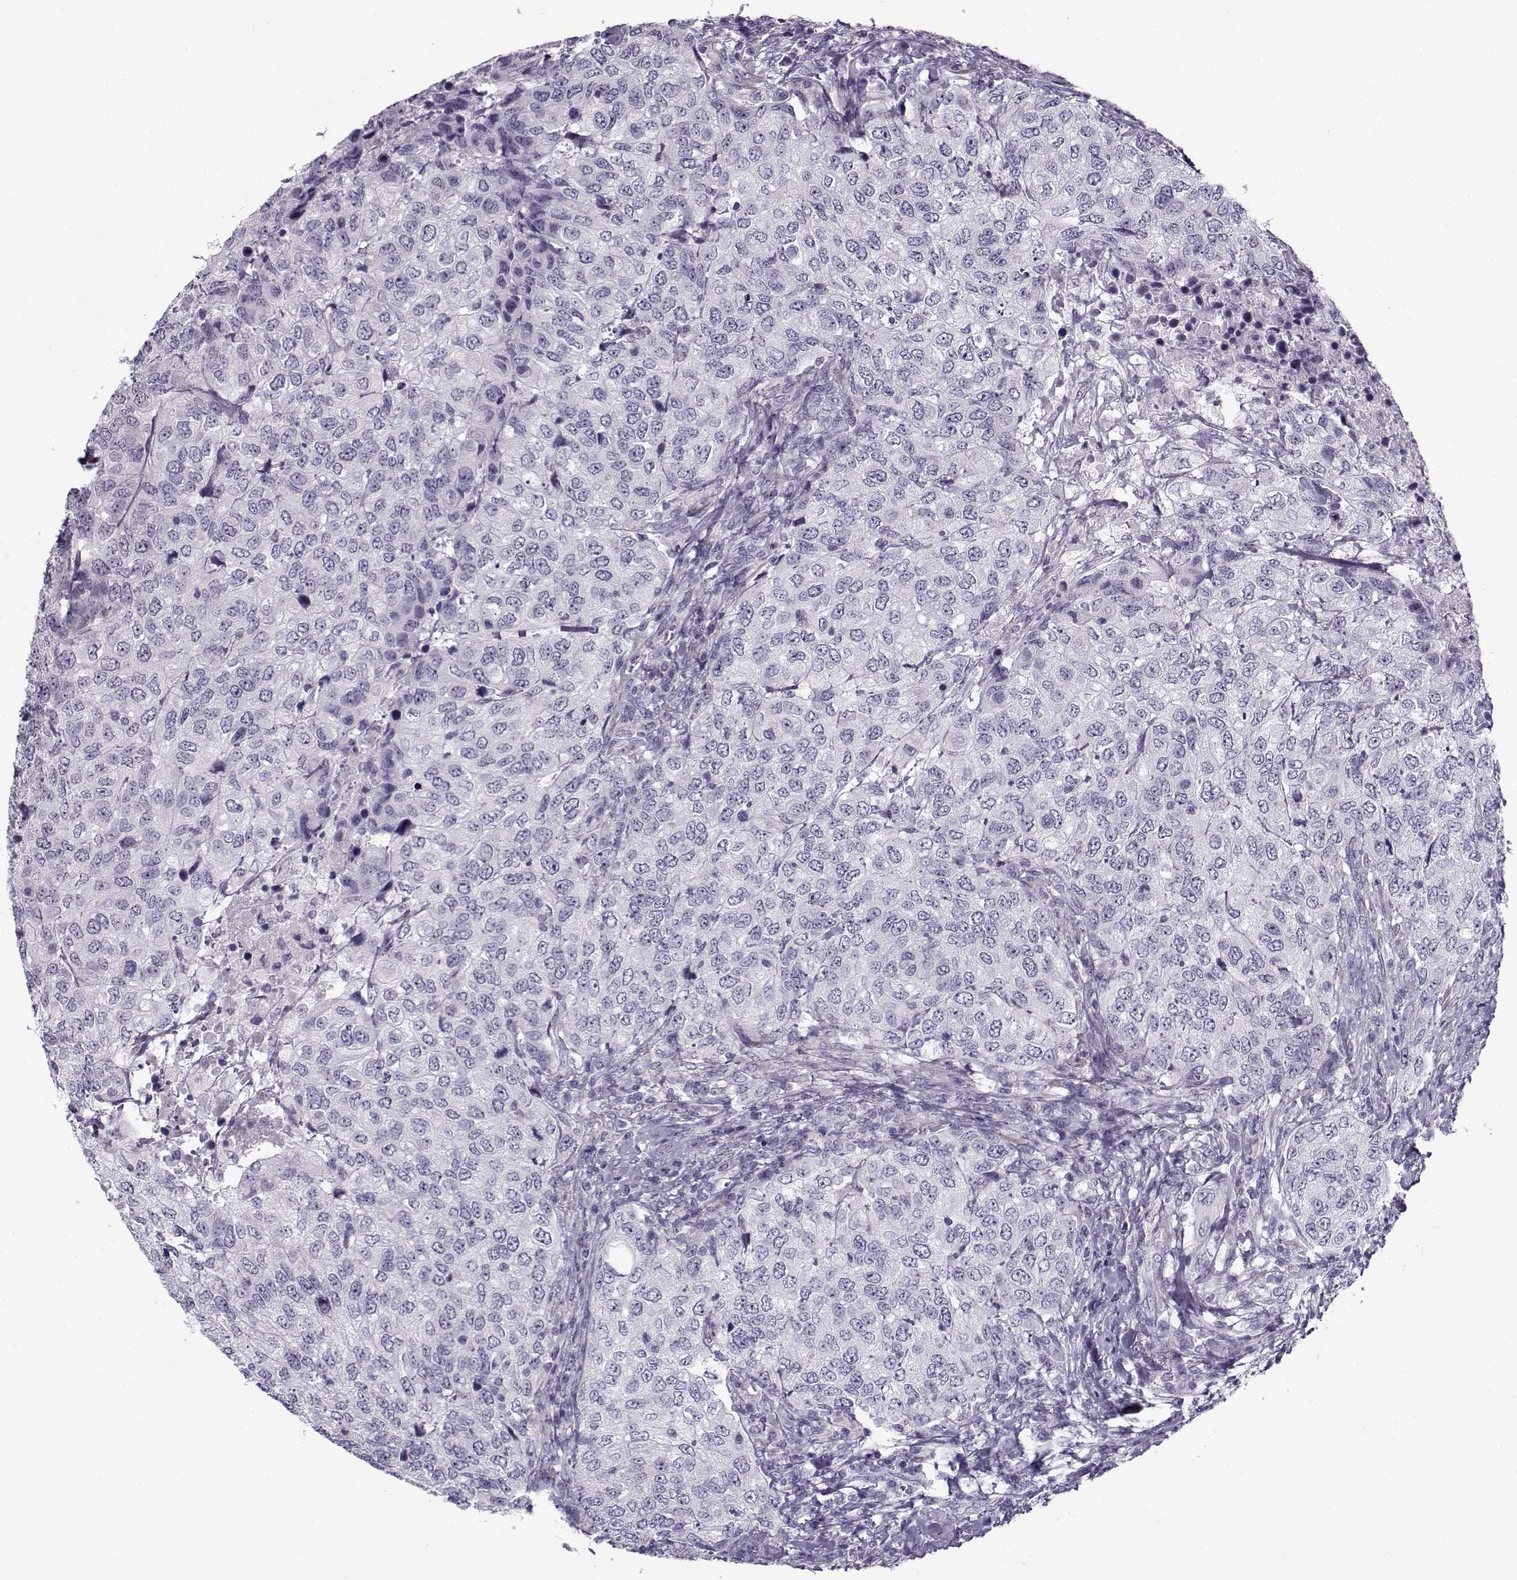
{"staining": {"intensity": "negative", "quantity": "none", "location": "none"}, "tissue": "urothelial cancer", "cell_type": "Tumor cells", "image_type": "cancer", "snomed": [{"axis": "morphology", "description": "Urothelial carcinoma, High grade"}, {"axis": "topography", "description": "Urinary bladder"}], "caption": "Tumor cells are negative for brown protein staining in urothelial cancer. (Stains: DAB IHC with hematoxylin counter stain, Microscopy: brightfield microscopy at high magnification).", "gene": "GAGE2A", "patient": {"sex": "female", "age": 78}}